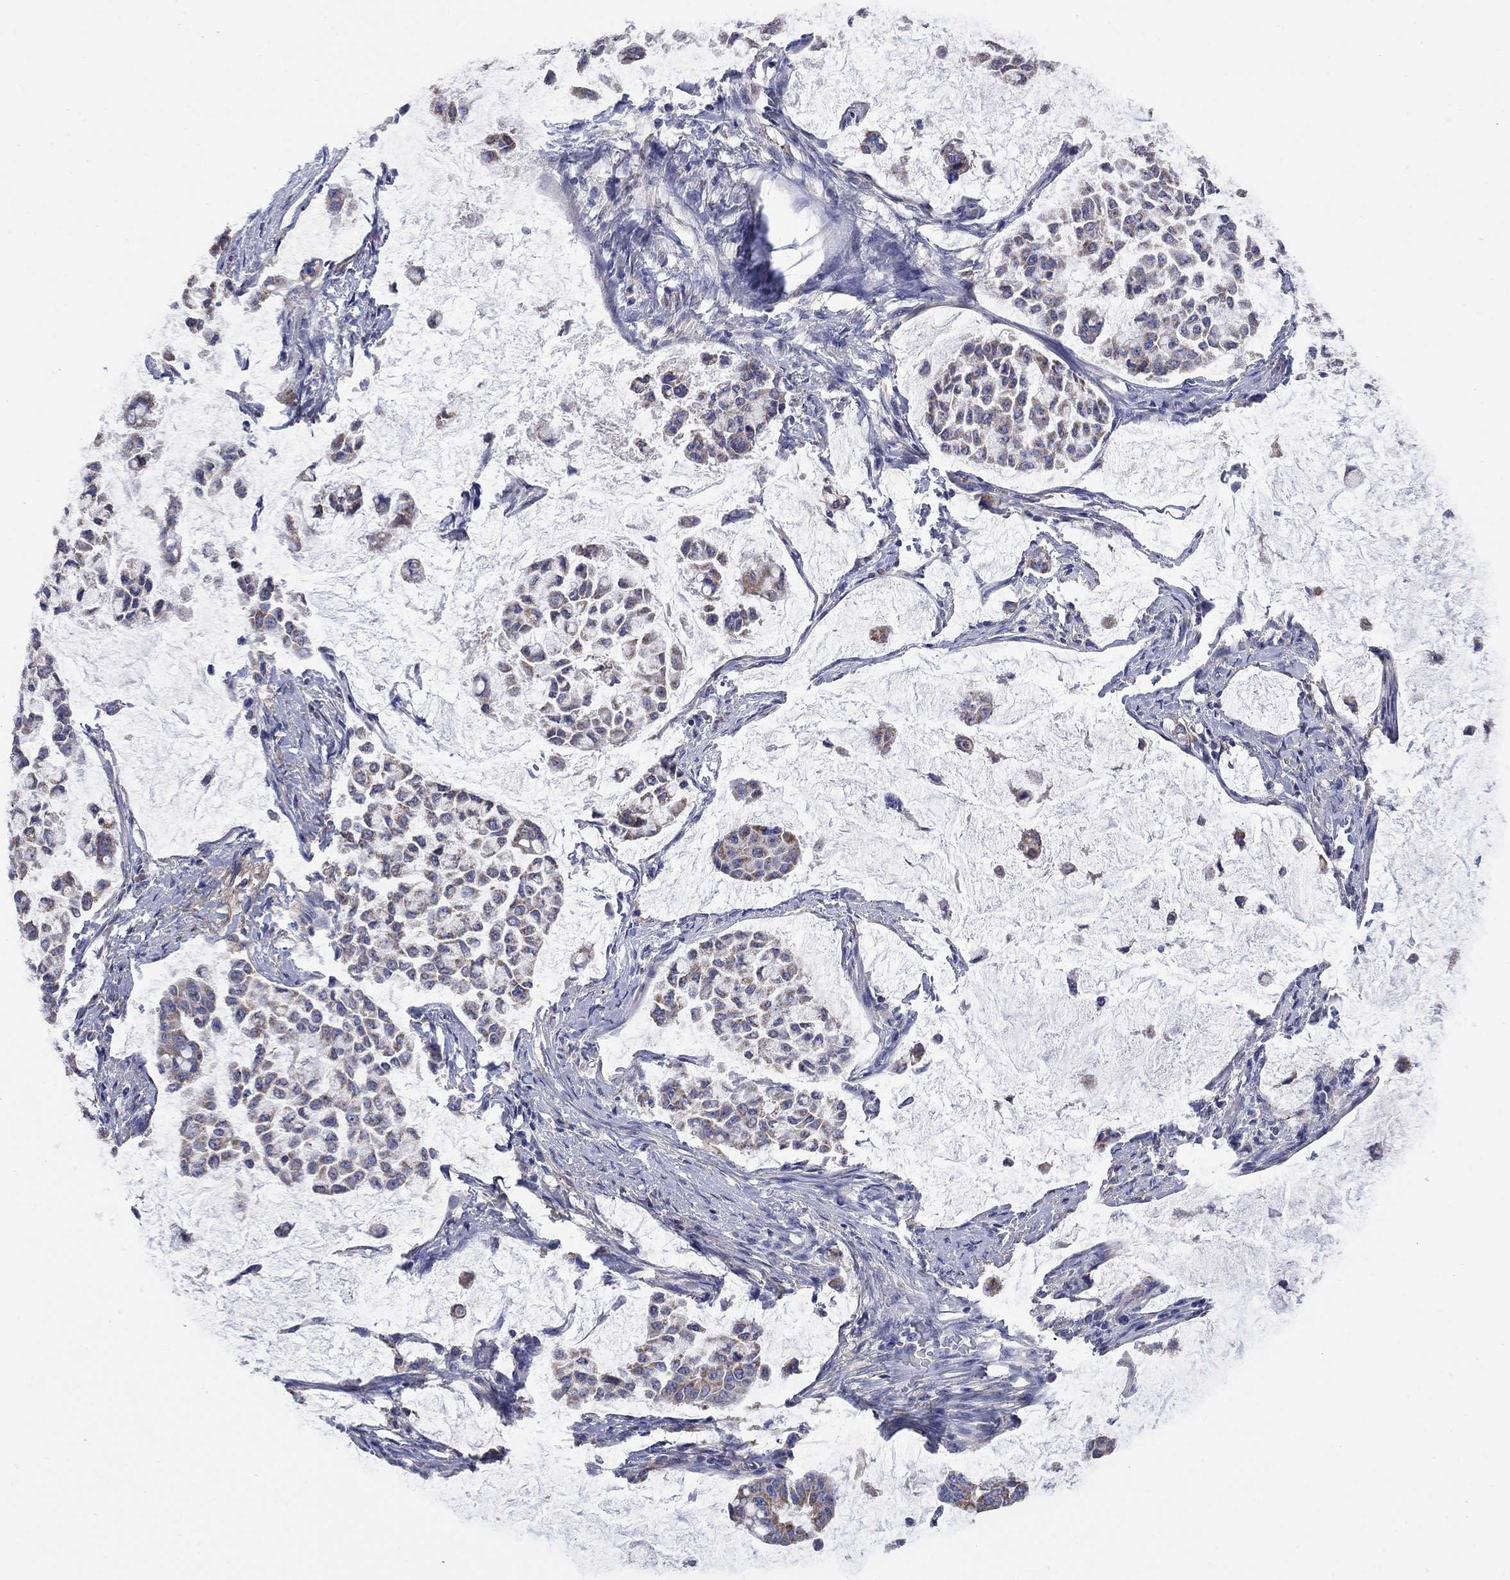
{"staining": {"intensity": "moderate", "quantity": ">75%", "location": "cytoplasmic/membranous"}, "tissue": "stomach cancer", "cell_type": "Tumor cells", "image_type": "cancer", "snomed": [{"axis": "morphology", "description": "Adenocarcinoma, NOS"}, {"axis": "topography", "description": "Stomach"}], "caption": "An IHC photomicrograph of neoplastic tissue is shown. Protein staining in brown highlights moderate cytoplasmic/membranous positivity in stomach adenocarcinoma within tumor cells.", "gene": "CLVS1", "patient": {"sex": "male", "age": 82}}